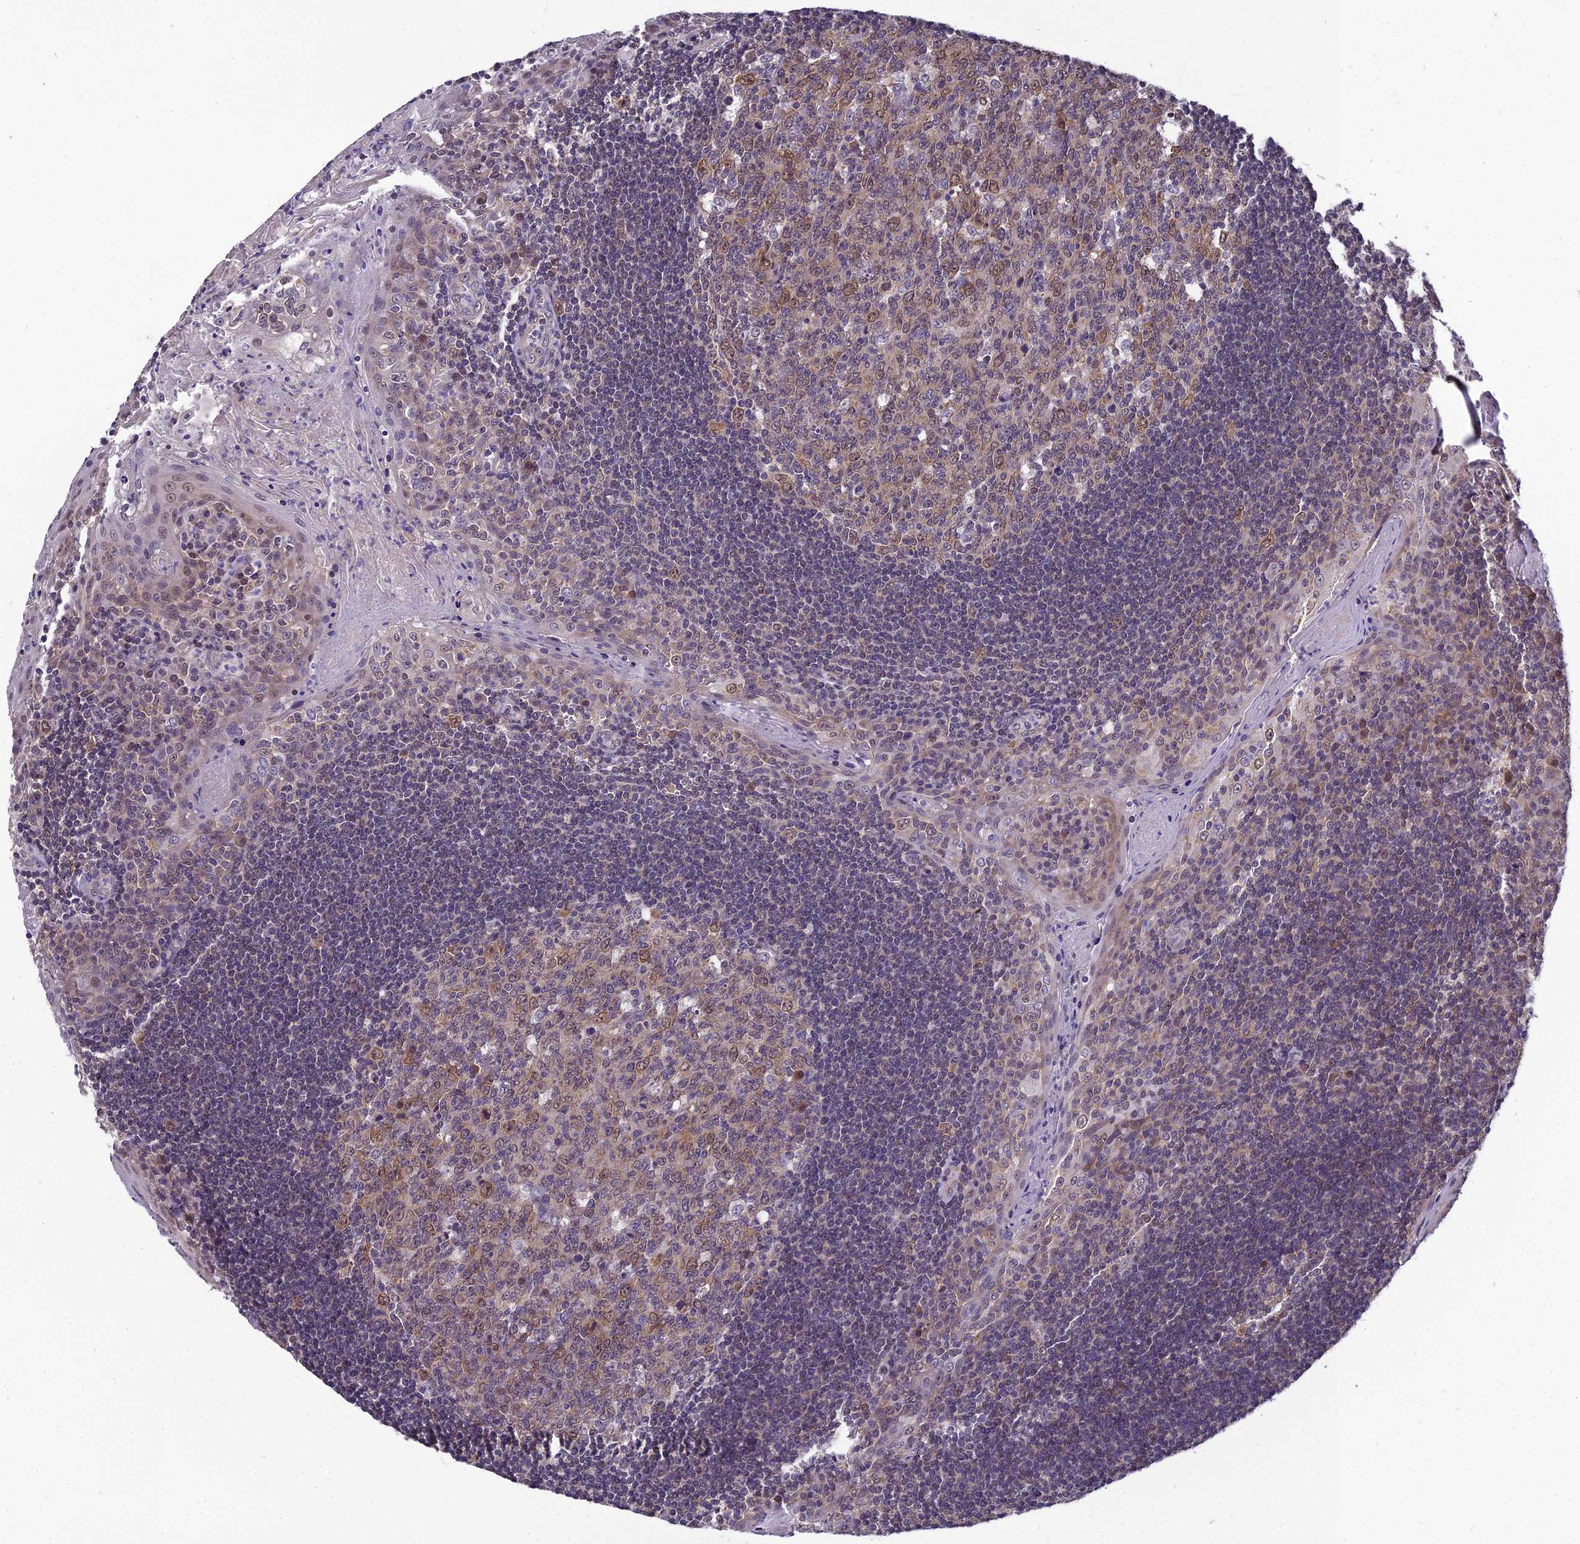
{"staining": {"intensity": "moderate", "quantity": "25%-75%", "location": "nuclear"}, "tissue": "tonsil", "cell_type": "Germinal center cells", "image_type": "normal", "snomed": [{"axis": "morphology", "description": "Normal tissue, NOS"}, {"axis": "topography", "description": "Tonsil"}], "caption": "Moderate nuclear expression for a protein is identified in approximately 25%-75% of germinal center cells of benign tonsil using immunohistochemistry.", "gene": "GRWD1", "patient": {"sex": "male", "age": 27}}